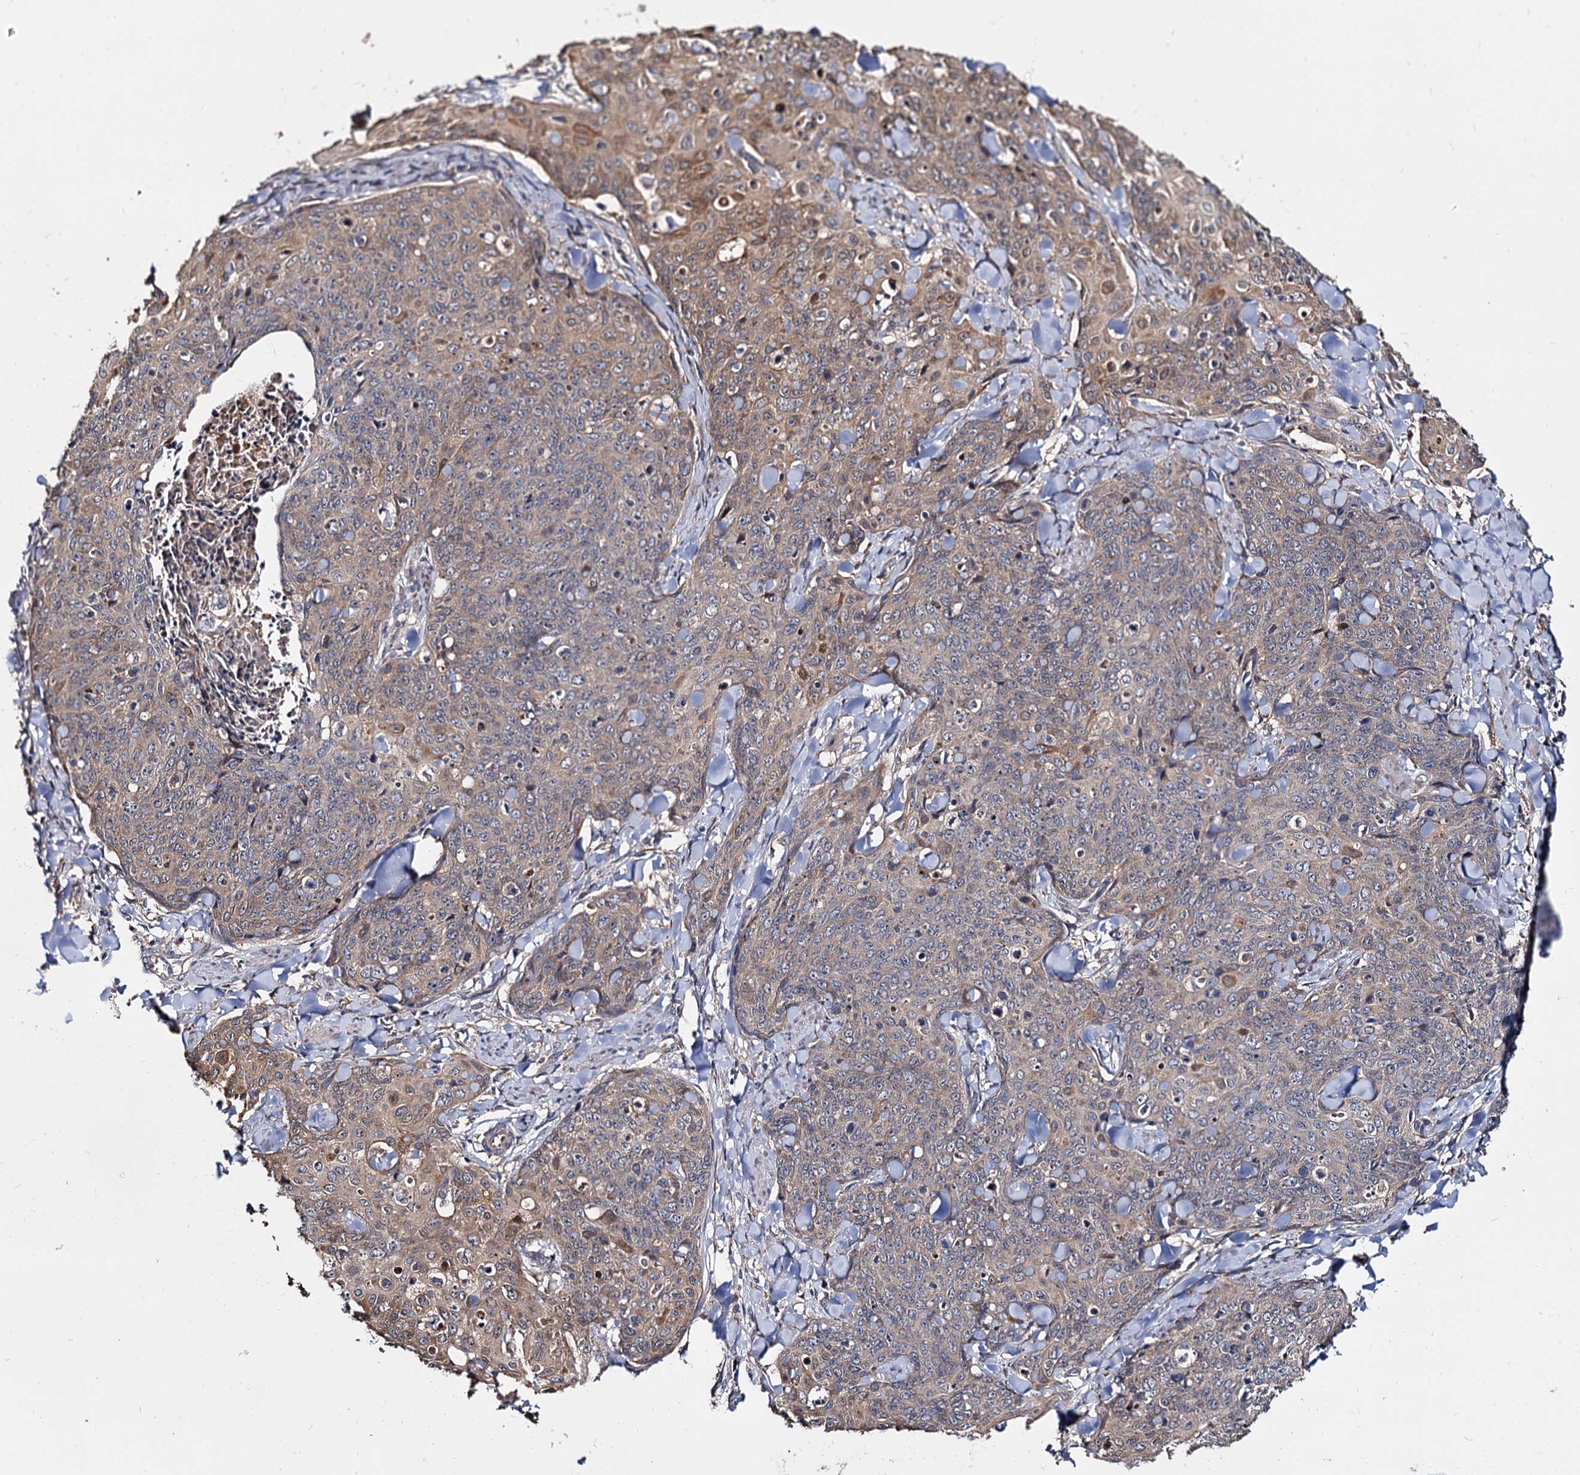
{"staining": {"intensity": "moderate", "quantity": "25%-75%", "location": "cytoplasmic/membranous"}, "tissue": "skin cancer", "cell_type": "Tumor cells", "image_type": "cancer", "snomed": [{"axis": "morphology", "description": "Squamous cell carcinoma, NOS"}, {"axis": "topography", "description": "Skin"}, {"axis": "topography", "description": "Vulva"}], "caption": "A medium amount of moderate cytoplasmic/membranous positivity is identified in about 25%-75% of tumor cells in skin cancer (squamous cell carcinoma) tissue. The protein is stained brown, and the nuclei are stained in blue (DAB IHC with brightfield microscopy, high magnification).", "gene": "WWC3", "patient": {"sex": "female", "age": 85}}